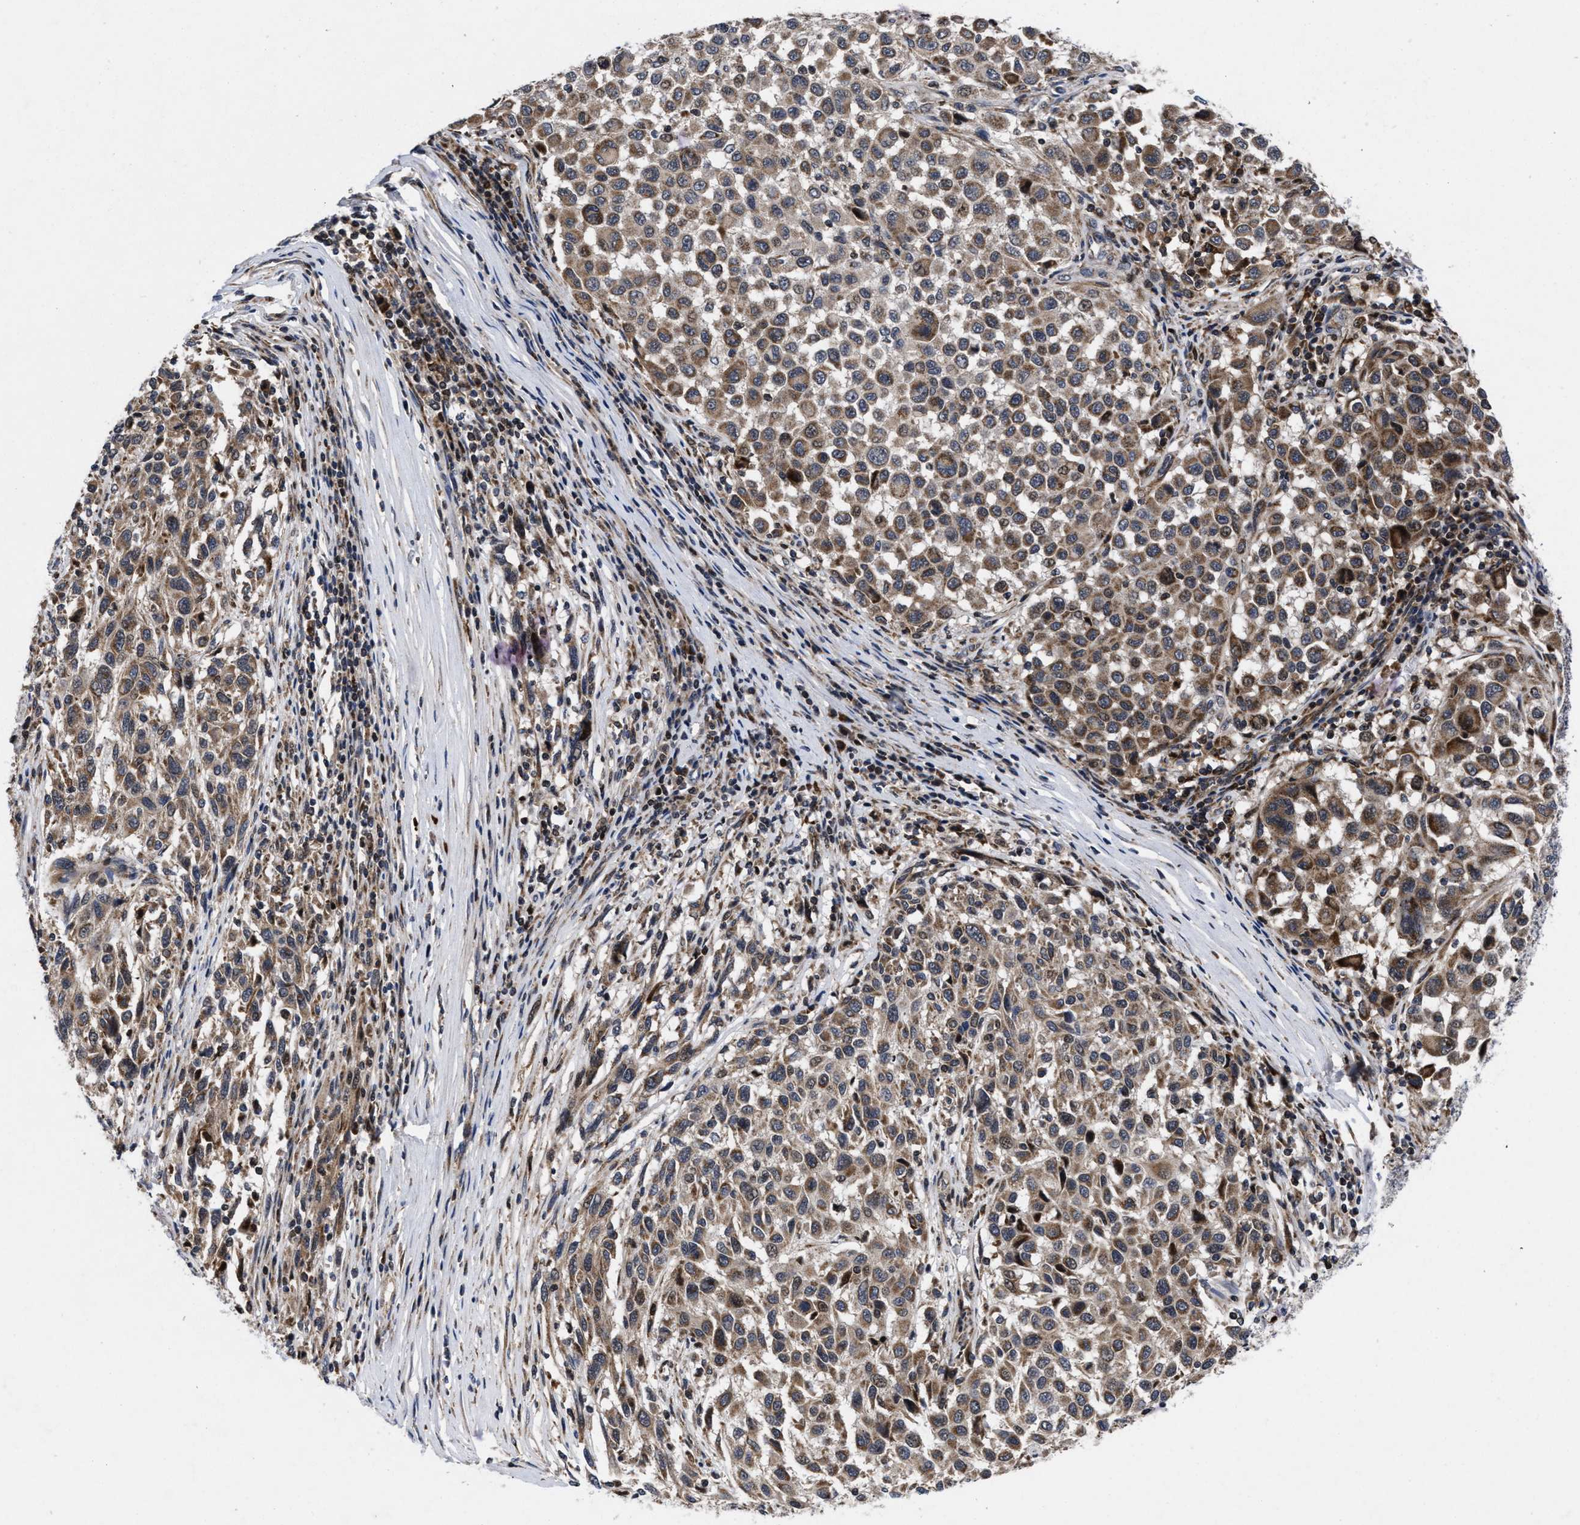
{"staining": {"intensity": "weak", "quantity": ">75%", "location": "cytoplasmic/membranous"}, "tissue": "melanoma", "cell_type": "Tumor cells", "image_type": "cancer", "snomed": [{"axis": "morphology", "description": "Malignant melanoma, Metastatic site"}, {"axis": "topography", "description": "Lymph node"}], "caption": "Brown immunohistochemical staining in malignant melanoma (metastatic site) reveals weak cytoplasmic/membranous positivity in about >75% of tumor cells.", "gene": "MRPL50", "patient": {"sex": "male", "age": 61}}